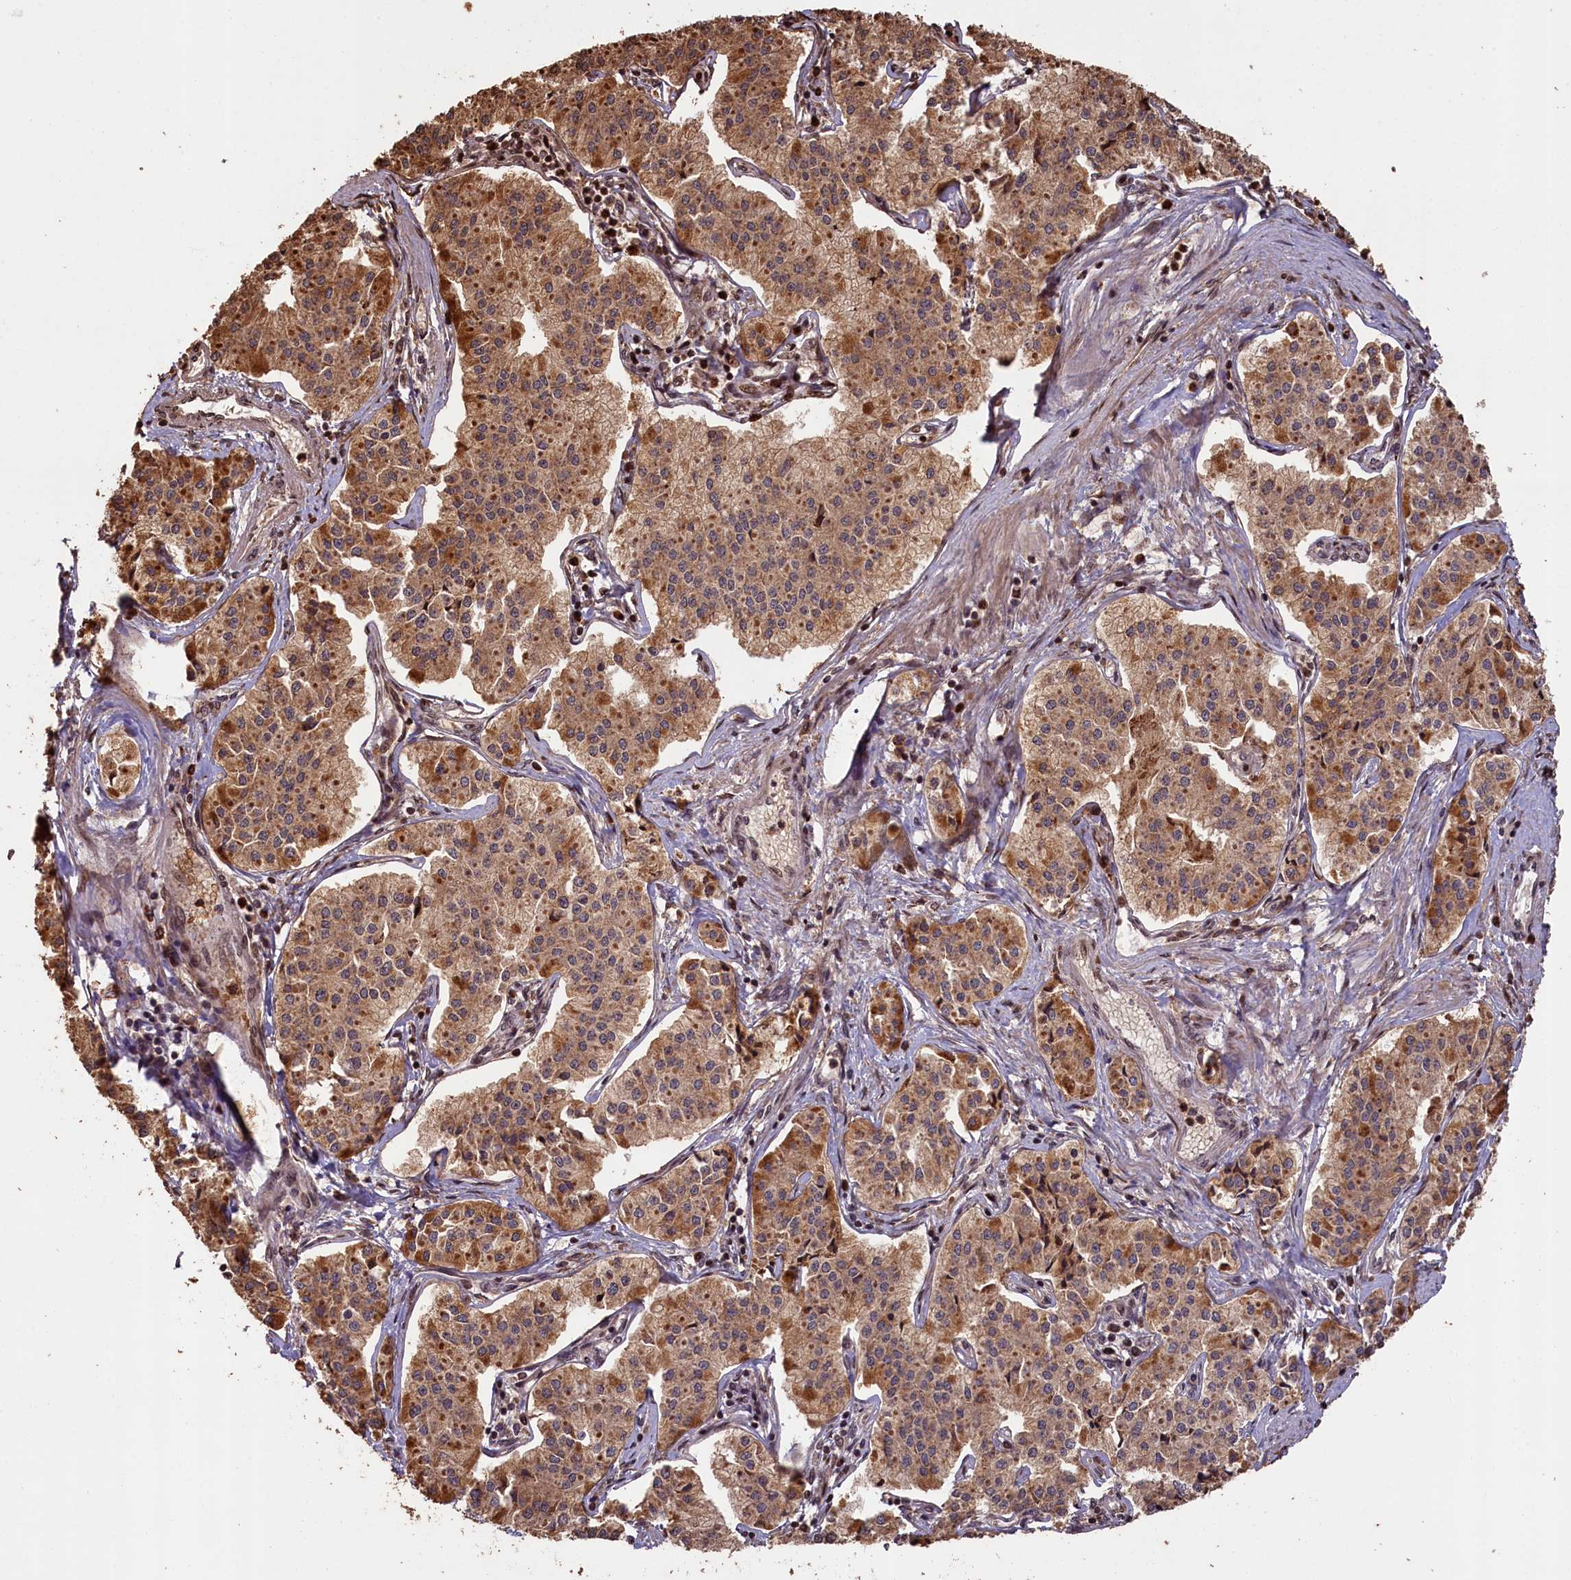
{"staining": {"intensity": "moderate", "quantity": ">75%", "location": "cytoplasmic/membranous"}, "tissue": "pancreatic cancer", "cell_type": "Tumor cells", "image_type": "cancer", "snomed": [{"axis": "morphology", "description": "Adenocarcinoma, NOS"}, {"axis": "topography", "description": "Pancreas"}], "caption": "Pancreatic adenocarcinoma was stained to show a protein in brown. There is medium levels of moderate cytoplasmic/membranous positivity in approximately >75% of tumor cells.", "gene": "SLC38A7", "patient": {"sex": "female", "age": 50}}